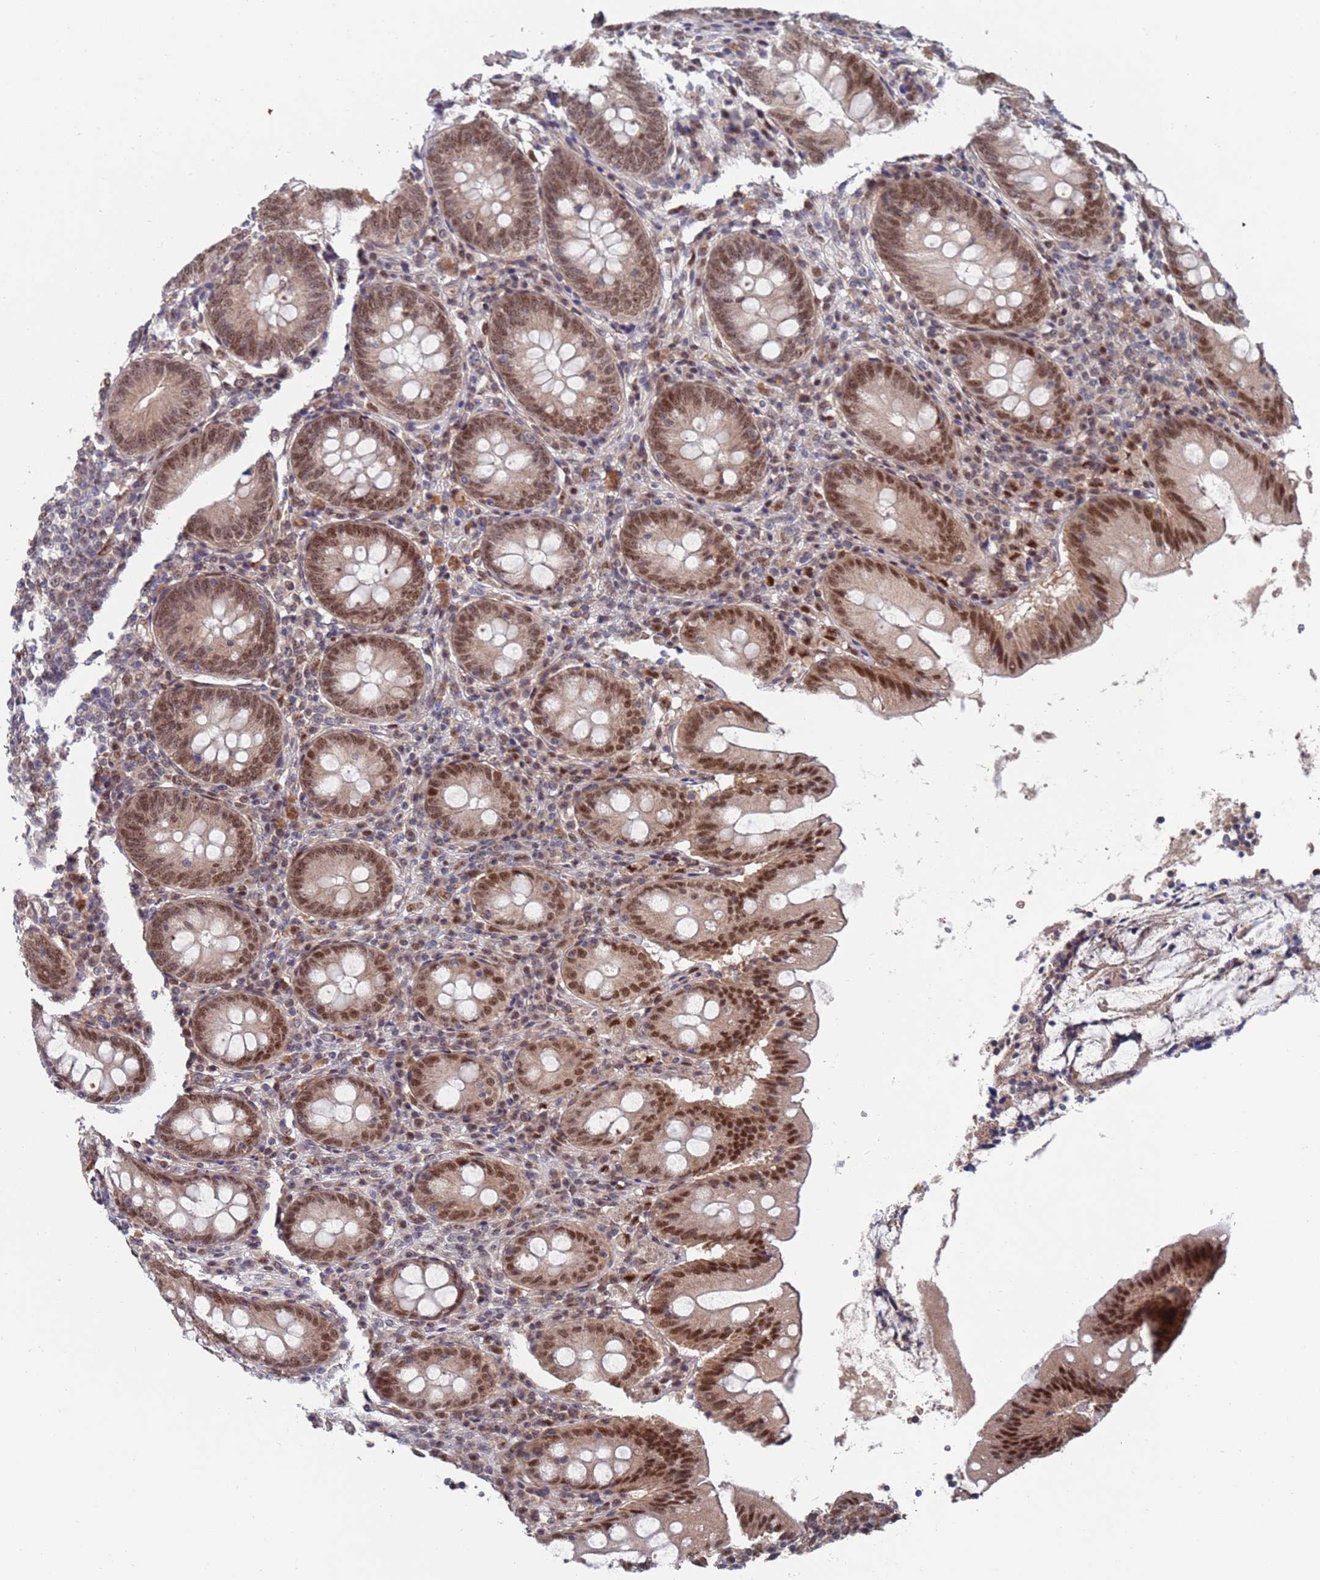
{"staining": {"intensity": "moderate", "quantity": ">75%", "location": "nuclear"}, "tissue": "appendix", "cell_type": "Glandular cells", "image_type": "normal", "snomed": [{"axis": "morphology", "description": "Normal tissue, NOS"}, {"axis": "topography", "description": "Appendix"}], "caption": "Unremarkable appendix displays moderate nuclear staining in approximately >75% of glandular cells.", "gene": "RPP25", "patient": {"sex": "female", "age": 54}}